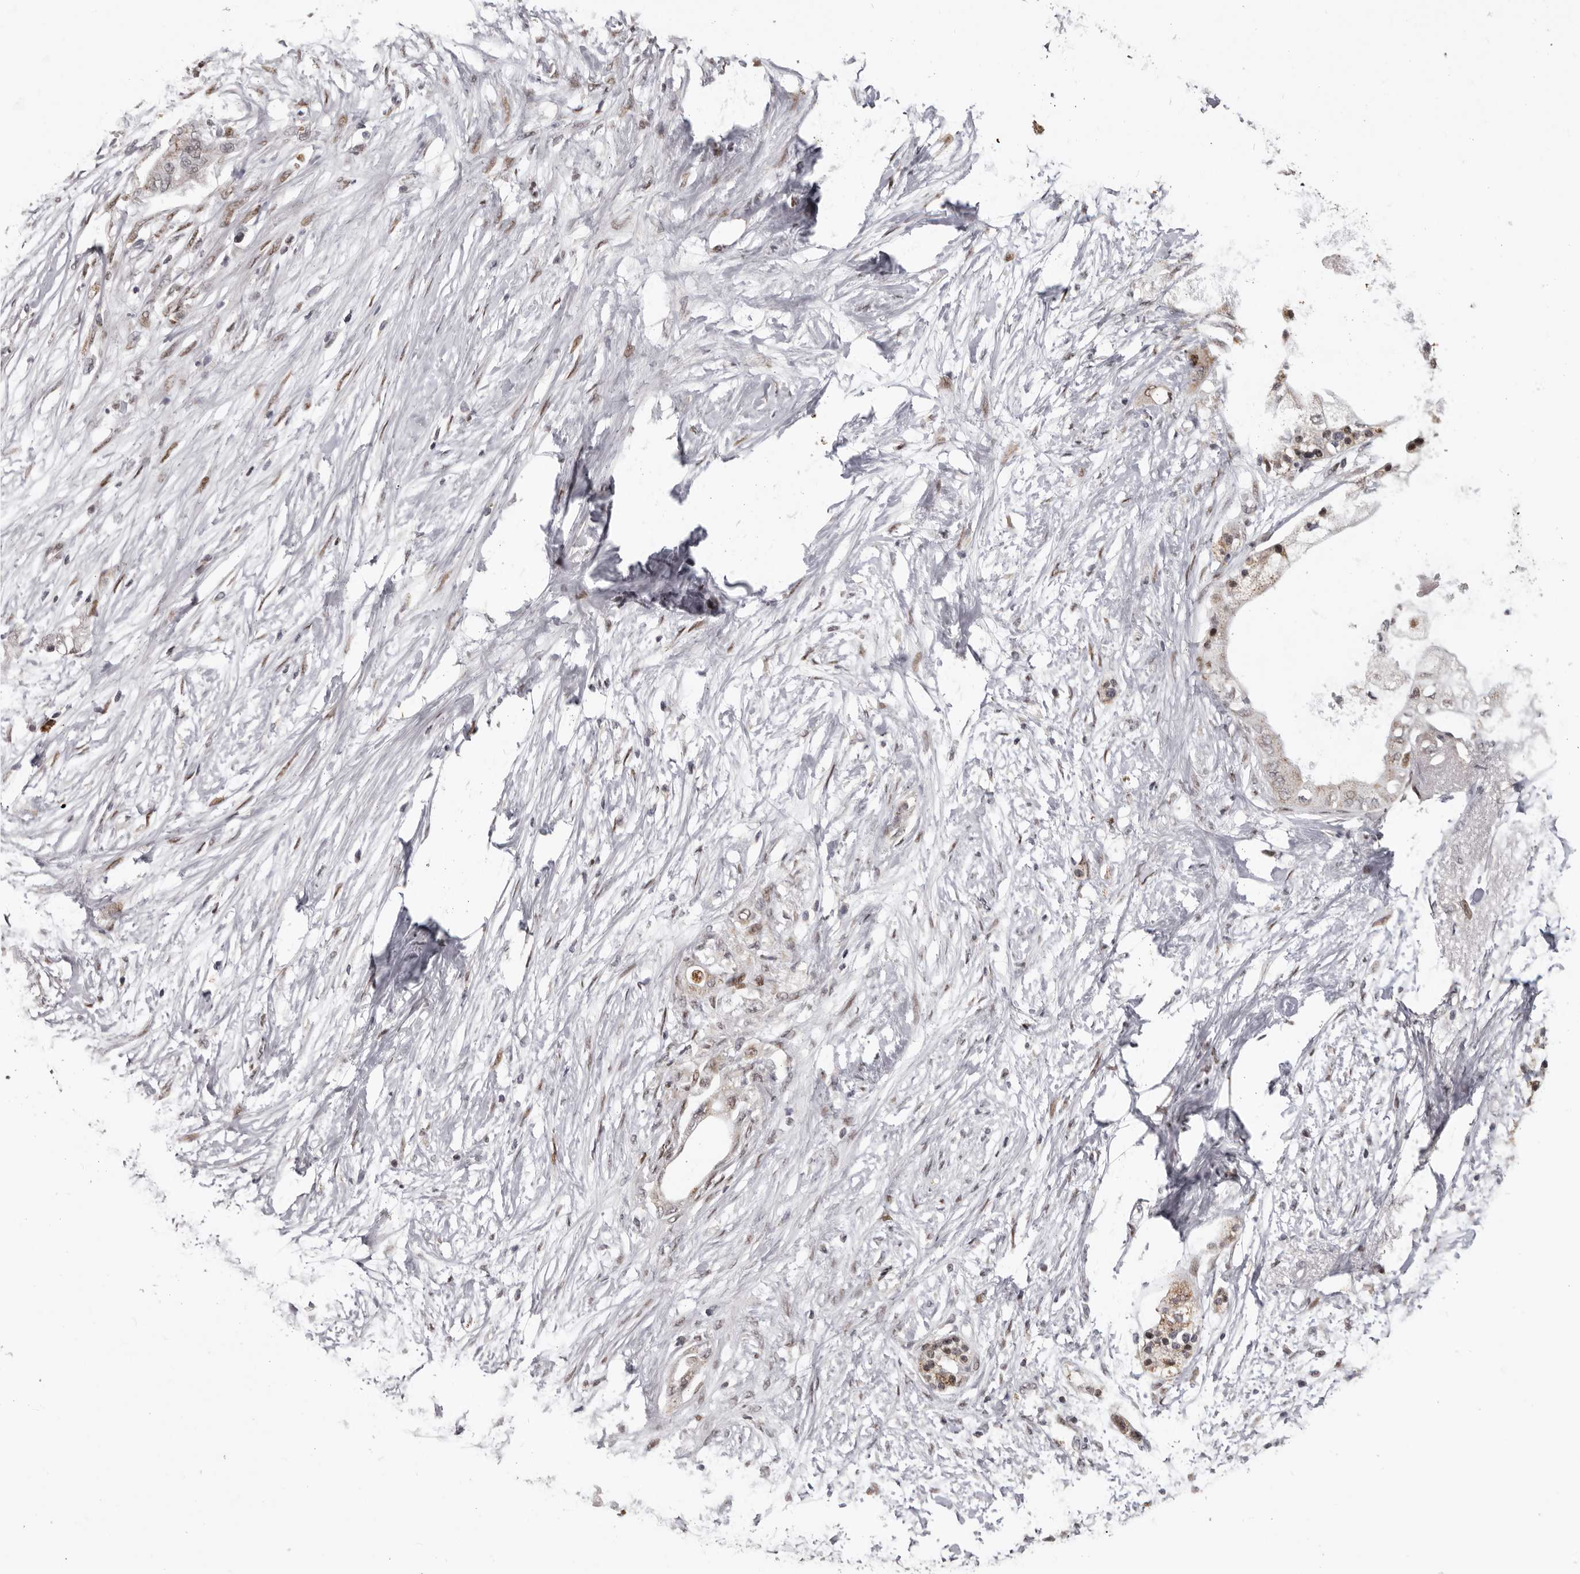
{"staining": {"intensity": "weak", "quantity": "<25%", "location": "nuclear"}, "tissue": "pancreatic cancer", "cell_type": "Tumor cells", "image_type": "cancer", "snomed": [{"axis": "morphology", "description": "Normal tissue, NOS"}, {"axis": "morphology", "description": "Adenocarcinoma, NOS"}, {"axis": "topography", "description": "Pancreas"}, {"axis": "topography", "description": "Duodenum"}], "caption": "Immunohistochemical staining of human pancreatic cancer (adenocarcinoma) exhibits no significant staining in tumor cells.", "gene": "C17orf99", "patient": {"sex": "female", "age": 60}}